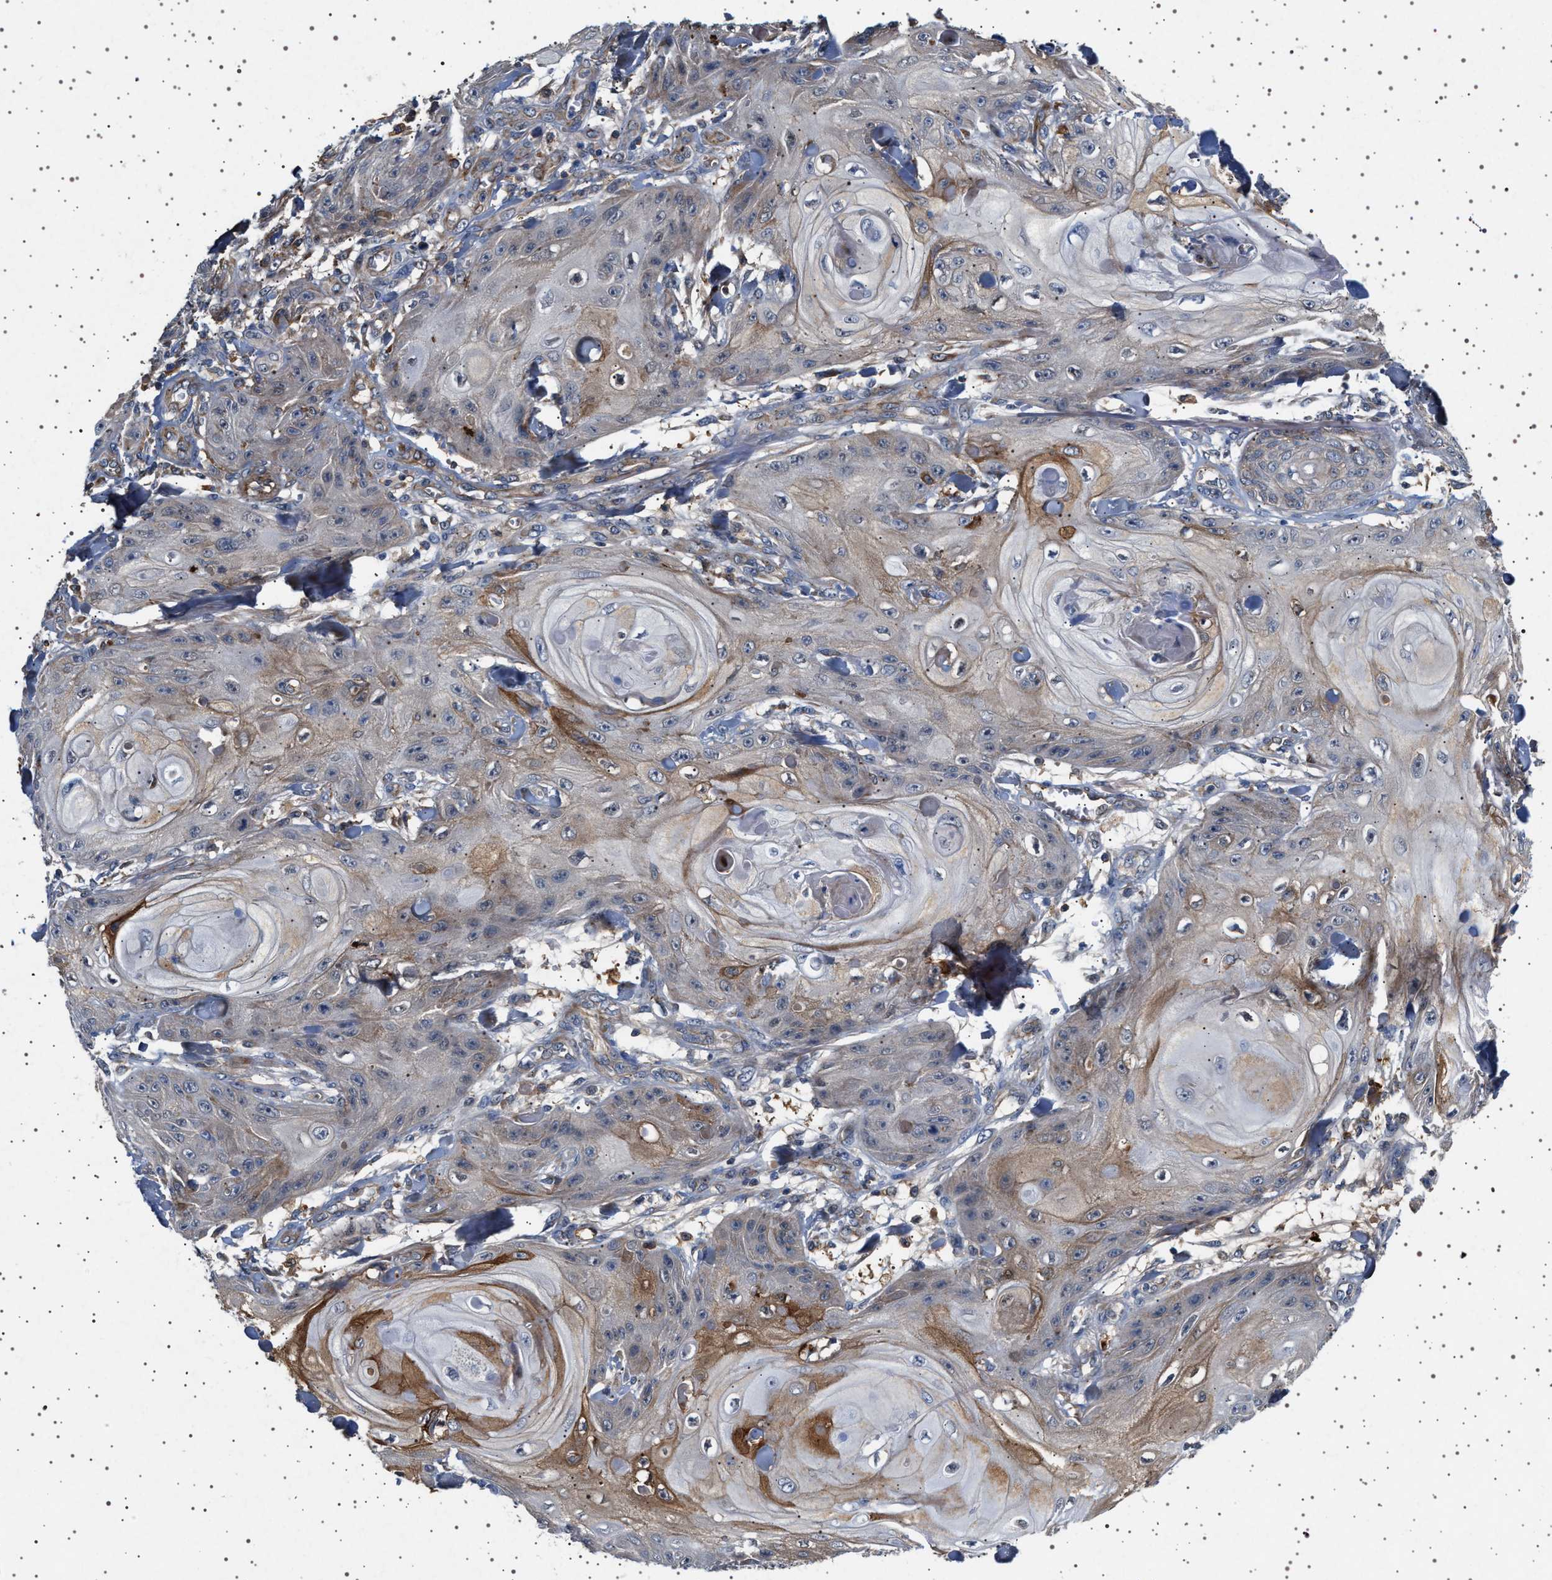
{"staining": {"intensity": "moderate", "quantity": "<25%", "location": "cytoplasmic/membranous"}, "tissue": "skin cancer", "cell_type": "Tumor cells", "image_type": "cancer", "snomed": [{"axis": "morphology", "description": "Squamous cell carcinoma, NOS"}, {"axis": "topography", "description": "Skin"}], "caption": "A histopathology image of skin cancer (squamous cell carcinoma) stained for a protein exhibits moderate cytoplasmic/membranous brown staining in tumor cells.", "gene": "FICD", "patient": {"sex": "male", "age": 74}}